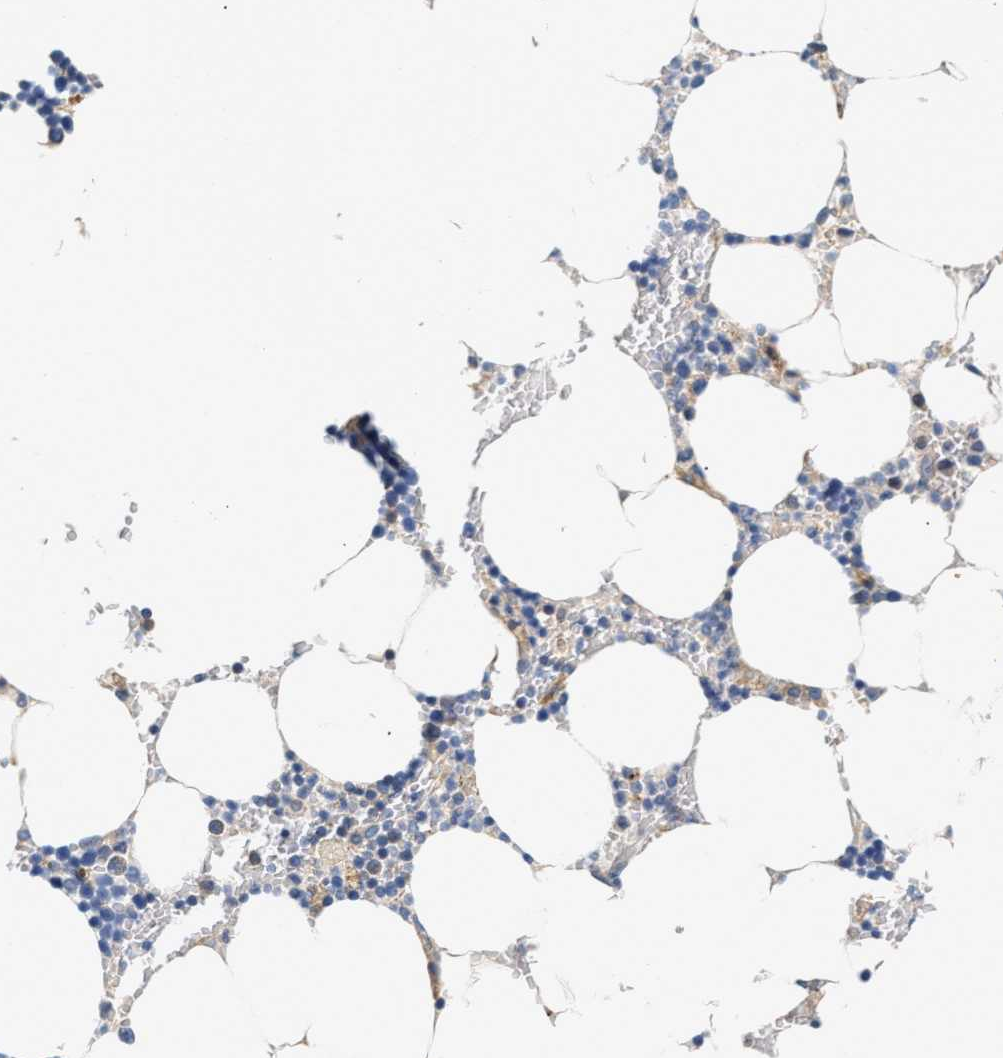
{"staining": {"intensity": "moderate", "quantity": "<25%", "location": "cytoplasmic/membranous"}, "tissue": "bone marrow", "cell_type": "Hematopoietic cells", "image_type": "normal", "snomed": [{"axis": "morphology", "description": "Normal tissue, NOS"}, {"axis": "topography", "description": "Bone marrow"}], "caption": "Protein analysis of normal bone marrow exhibits moderate cytoplasmic/membranous staining in about <25% of hematopoietic cells.", "gene": "IFT74", "patient": {"sex": "male", "age": 70}}